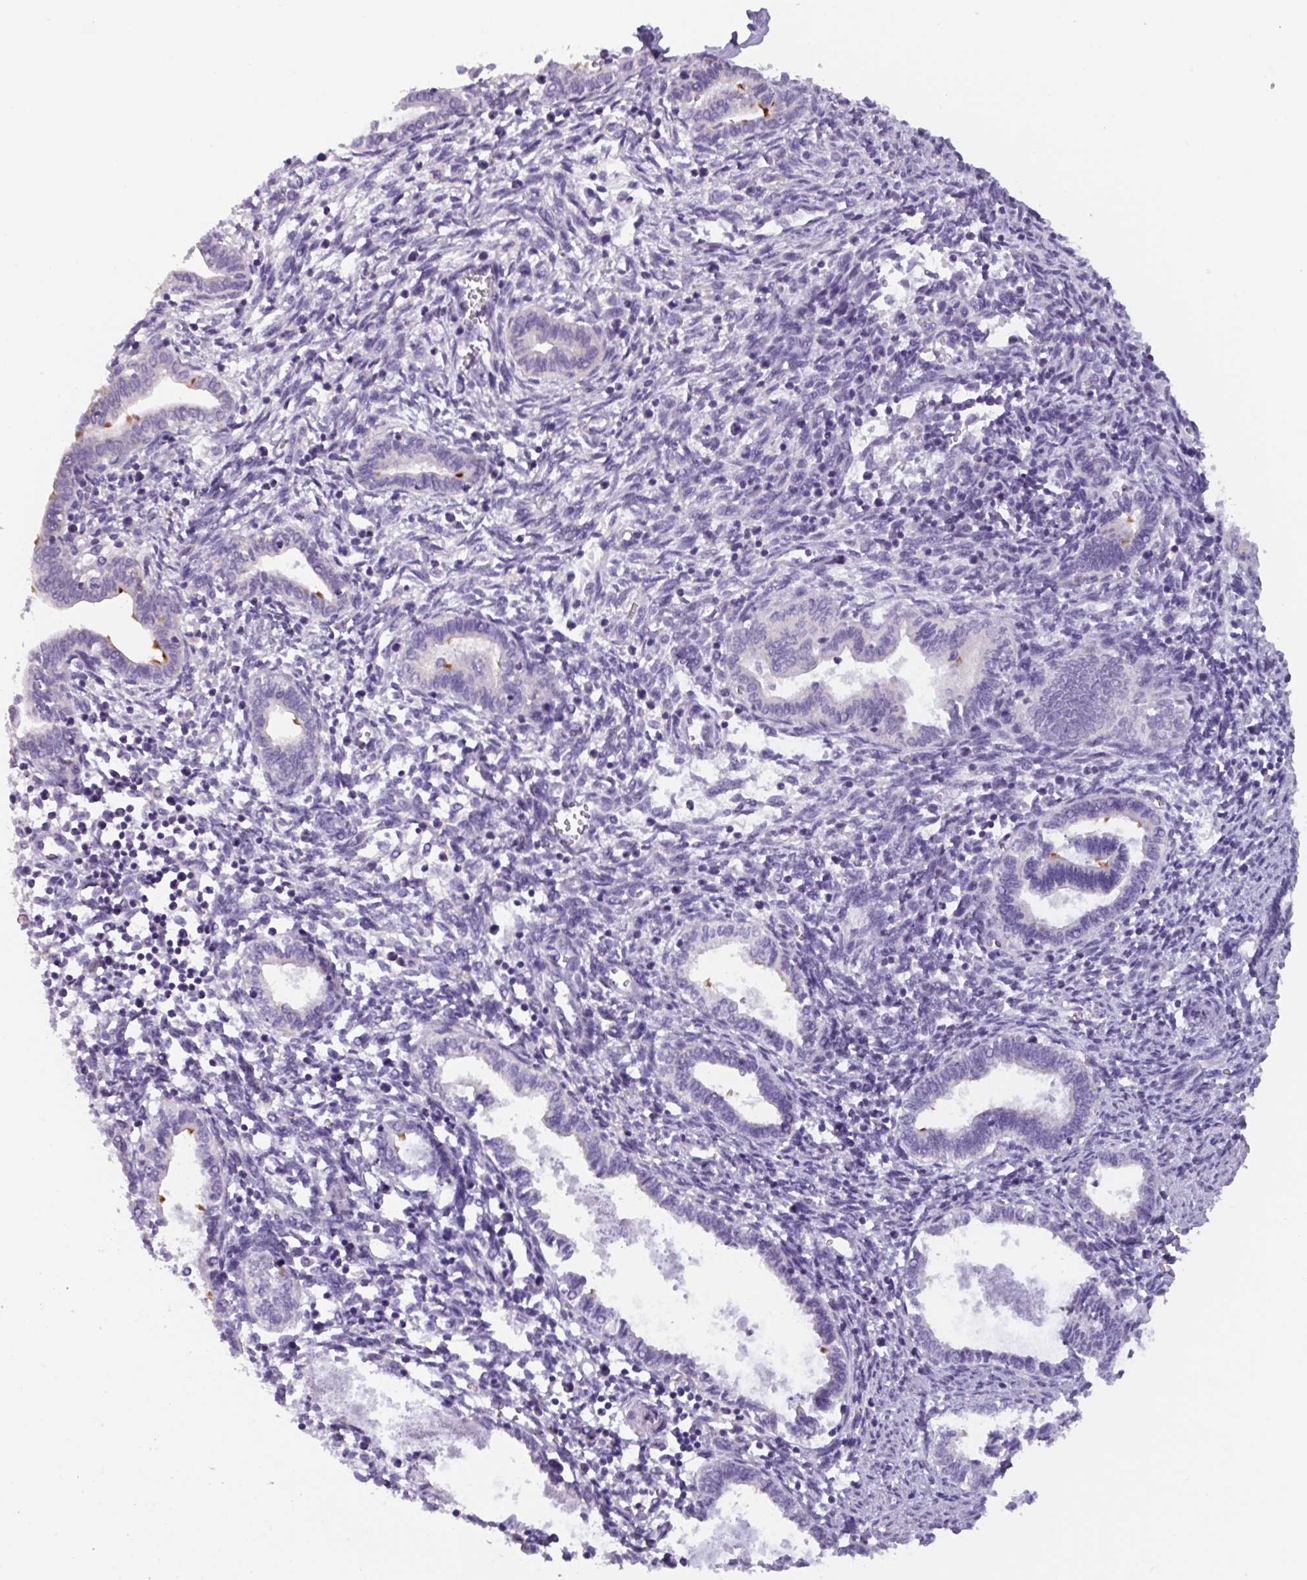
{"staining": {"intensity": "negative", "quantity": "none", "location": "none"}, "tissue": "endometrium", "cell_type": "Cells in endometrial stroma", "image_type": "normal", "snomed": [{"axis": "morphology", "description": "Normal tissue, NOS"}, {"axis": "topography", "description": "Endometrium"}], "caption": "Histopathology image shows no protein staining in cells in endometrial stroma of benign endometrium. The staining was performed using DAB to visualize the protein expression in brown, while the nuclei were stained in blue with hematoxylin (Magnification: 20x).", "gene": "ADGRE1", "patient": {"sex": "female", "age": 37}}